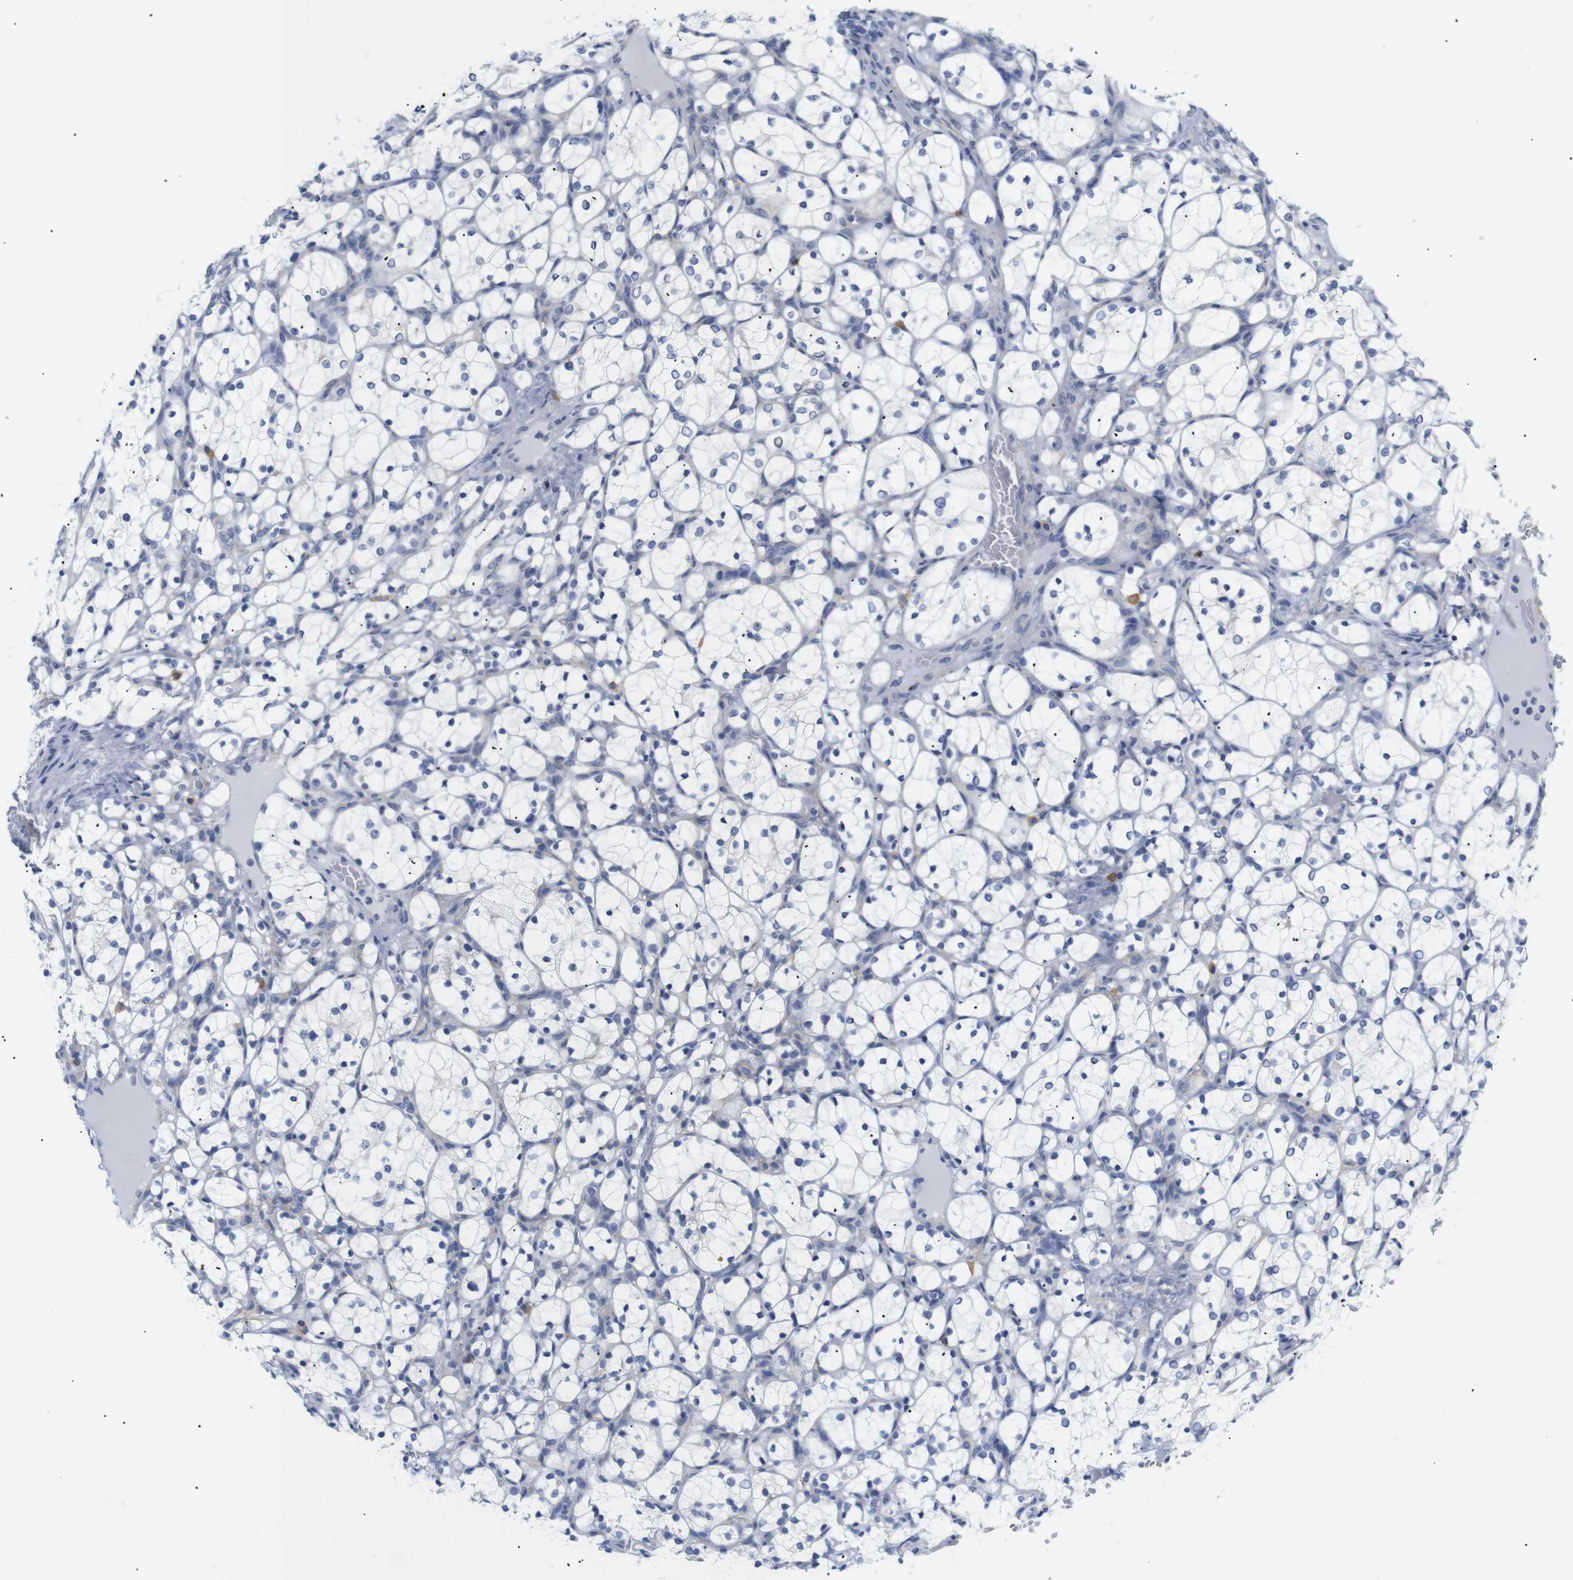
{"staining": {"intensity": "negative", "quantity": "none", "location": "none"}, "tissue": "renal cancer", "cell_type": "Tumor cells", "image_type": "cancer", "snomed": [{"axis": "morphology", "description": "Adenocarcinoma, NOS"}, {"axis": "topography", "description": "Kidney"}], "caption": "Renal cancer (adenocarcinoma) was stained to show a protein in brown. There is no significant staining in tumor cells. (DAB (3,3'-diaminobenzidine) IHC, high magnification).", "gene": "STMN3", "patient": {"sex": "female", "age": 69}}